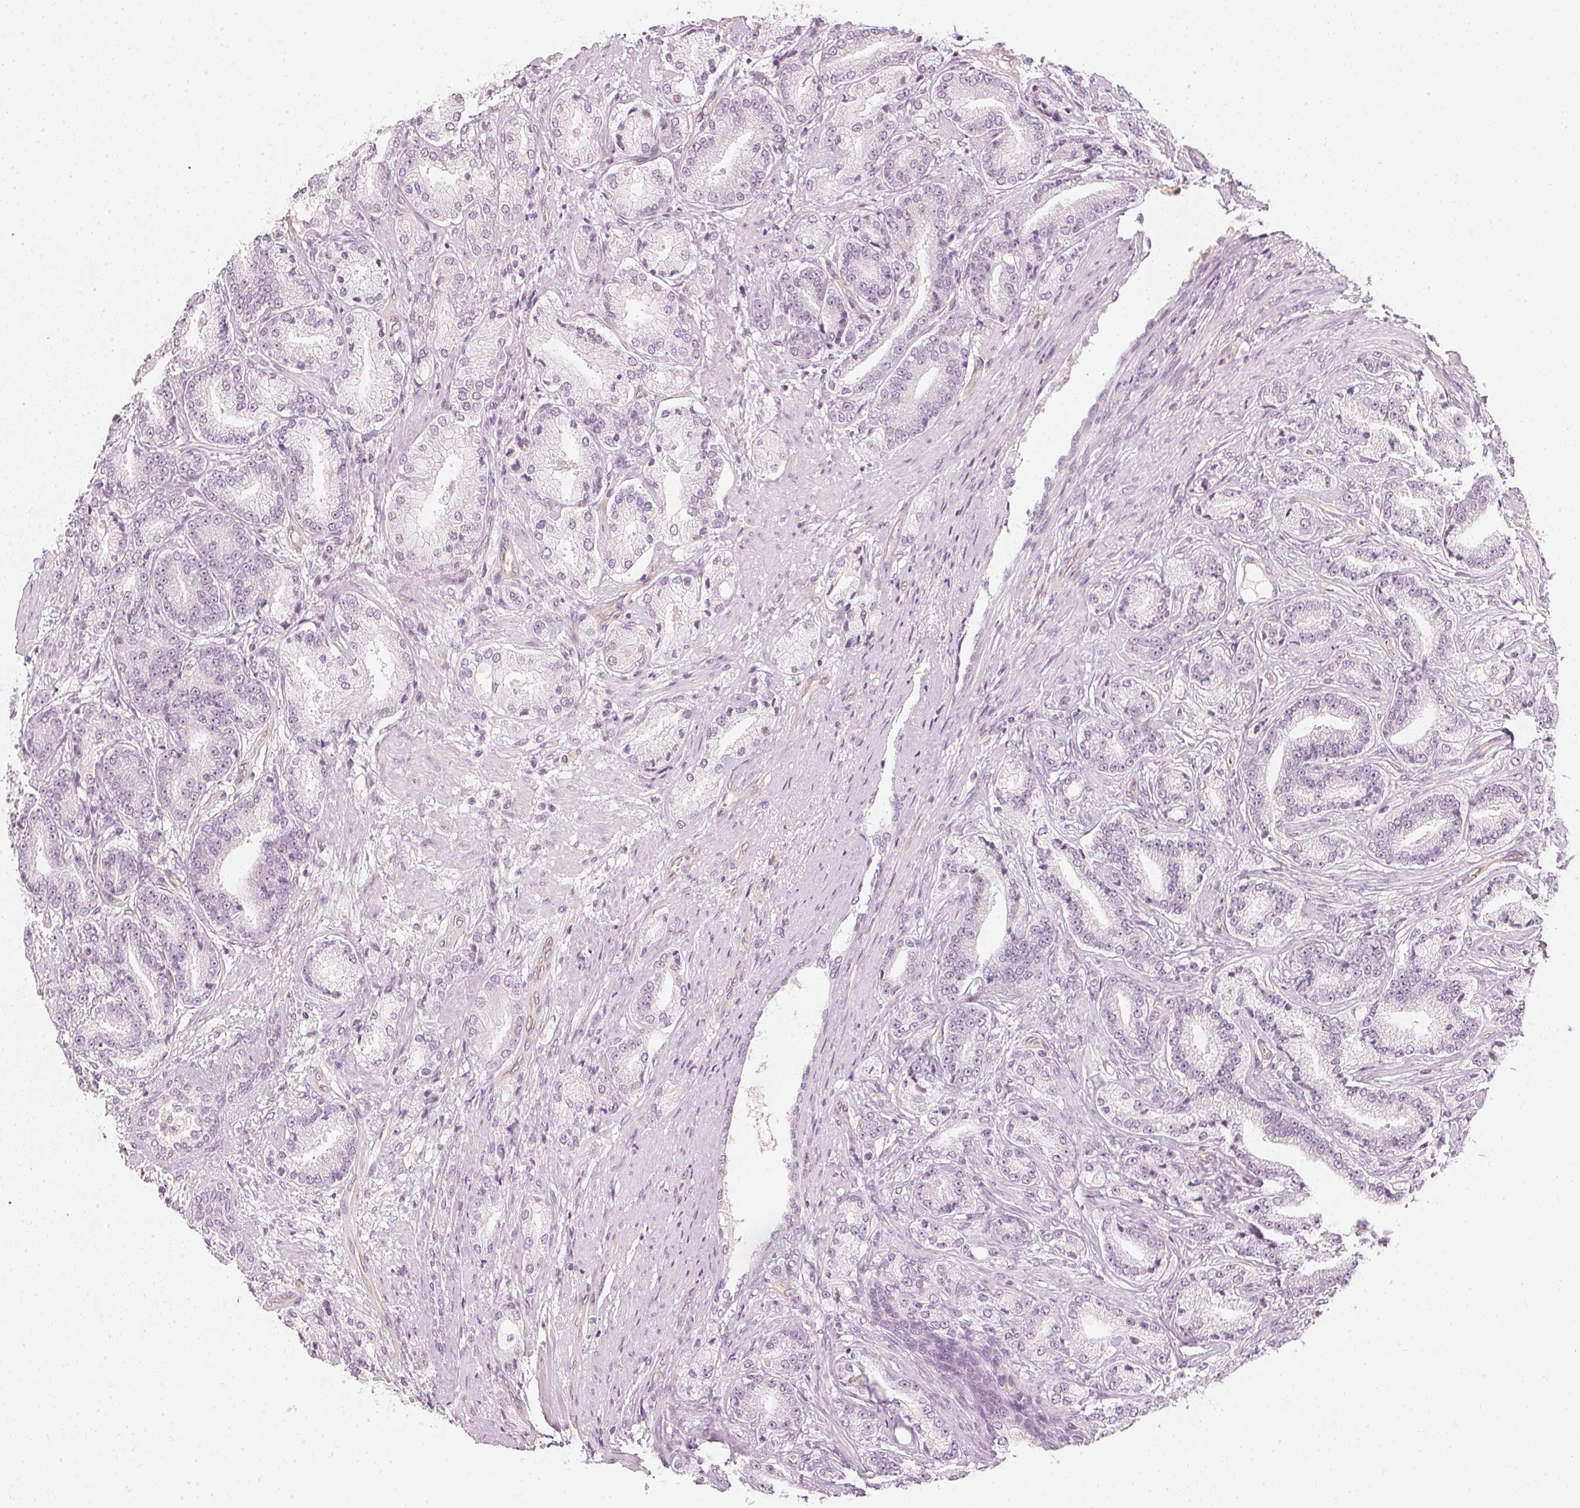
{"staining": {"intensity": "negative", "quantity": "none", "location": "none"}, "tissue": "prostate cancer", "cell_type": "Tumor cells", "image_type": "cancer", "snomed": [{"axis": "morphology", "description": "Adenocarcinoma, High grade"}, {"axis": "topography", "description": "Prostate and seminal vesicle, NOS"}], "caption": "The histopathology image shows no staining of tumor cells in high-grade adenocarcinoma (prostate).", "gene": "APLP1", "patient": {"sex": "male", "age": 61}}